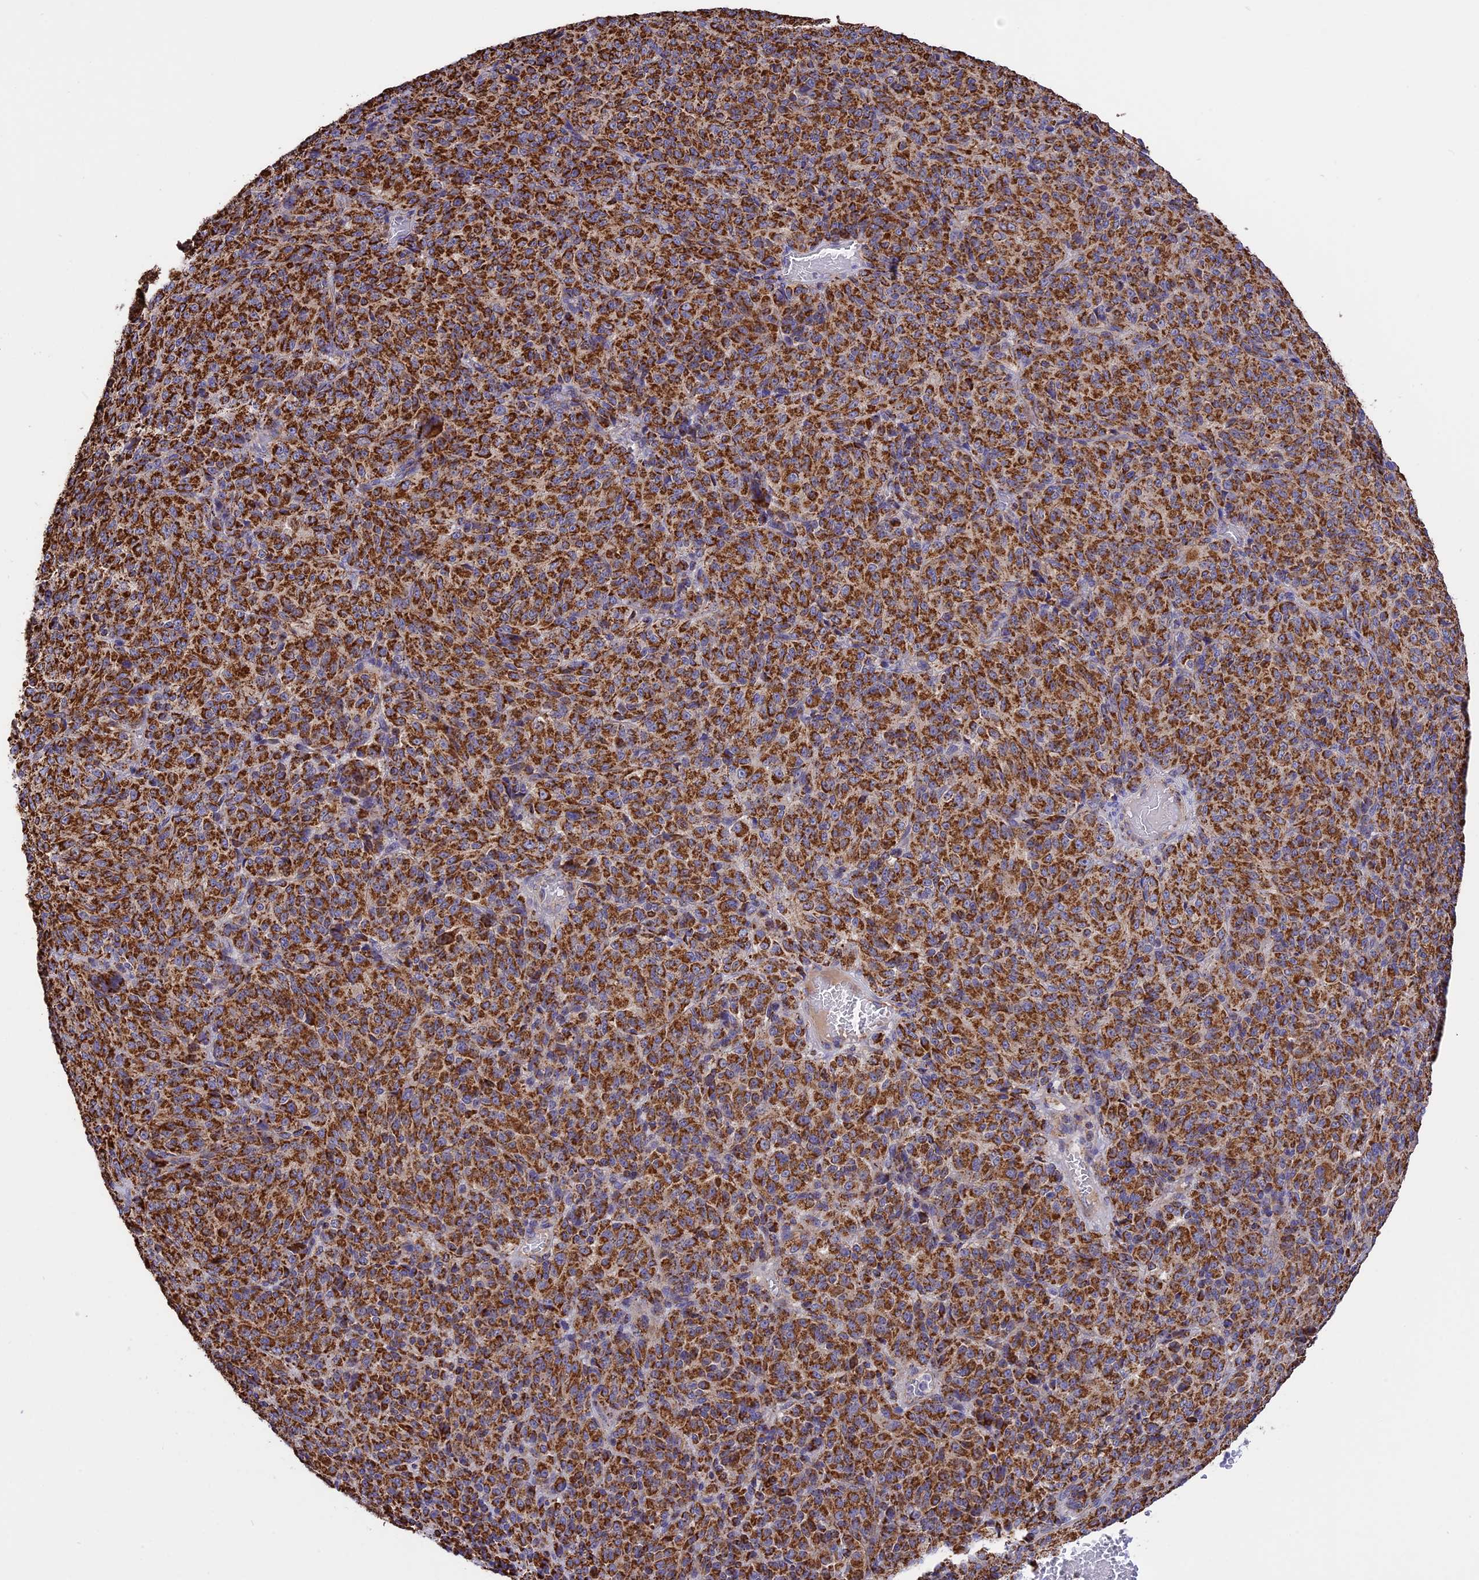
{"staining": {"intensity": "strong", "quantity": ">75%", "location": "cytoplasmic/membranous"}, "tissue": "melanoma", "cell_type": "Tumor cells", "image_type": "cancer", "snomed": [{"axis": "morphology", "description": "Malignant melanoma, Metastatic site"}, {"axis": "topography", "description": "Brain"}], "caption": "A high-resolution micrograph shows IHC staining of melanoma, which displays strong cytoplasmic/membranous positivity in about >75% of tumor cells.", "gene": "TTC4", "patient": {"sex": "female", "age": 56}}